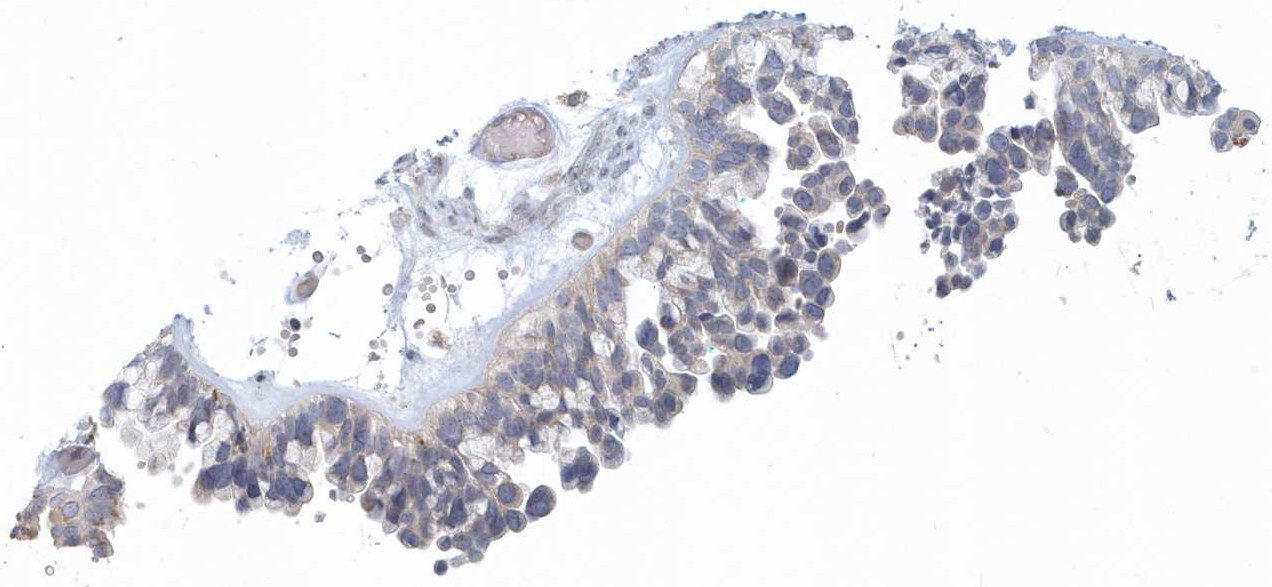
{"staining": {"intensity": "moderate", "quantity": "<25%", "location": "cytoplasmic/membranous"}, "tissue": "ovarian cancer", "cell_type": "Tumor cells", "image_type": "cancer", "snomed": [{"axis": "morphology", "description": "Cystadenocarcinoma, serous, NOS"}, {"axis": "topography", "description": "Ovary"}], "caption": "Protein expression analysis of human serous cystadenocarcinoma (ovarian) reveals moderate cytoplasmic/membranous expression in about <25% of tumor cells.", "gene": "NAPB", "patient": {"sex": "female", "age": 56}}